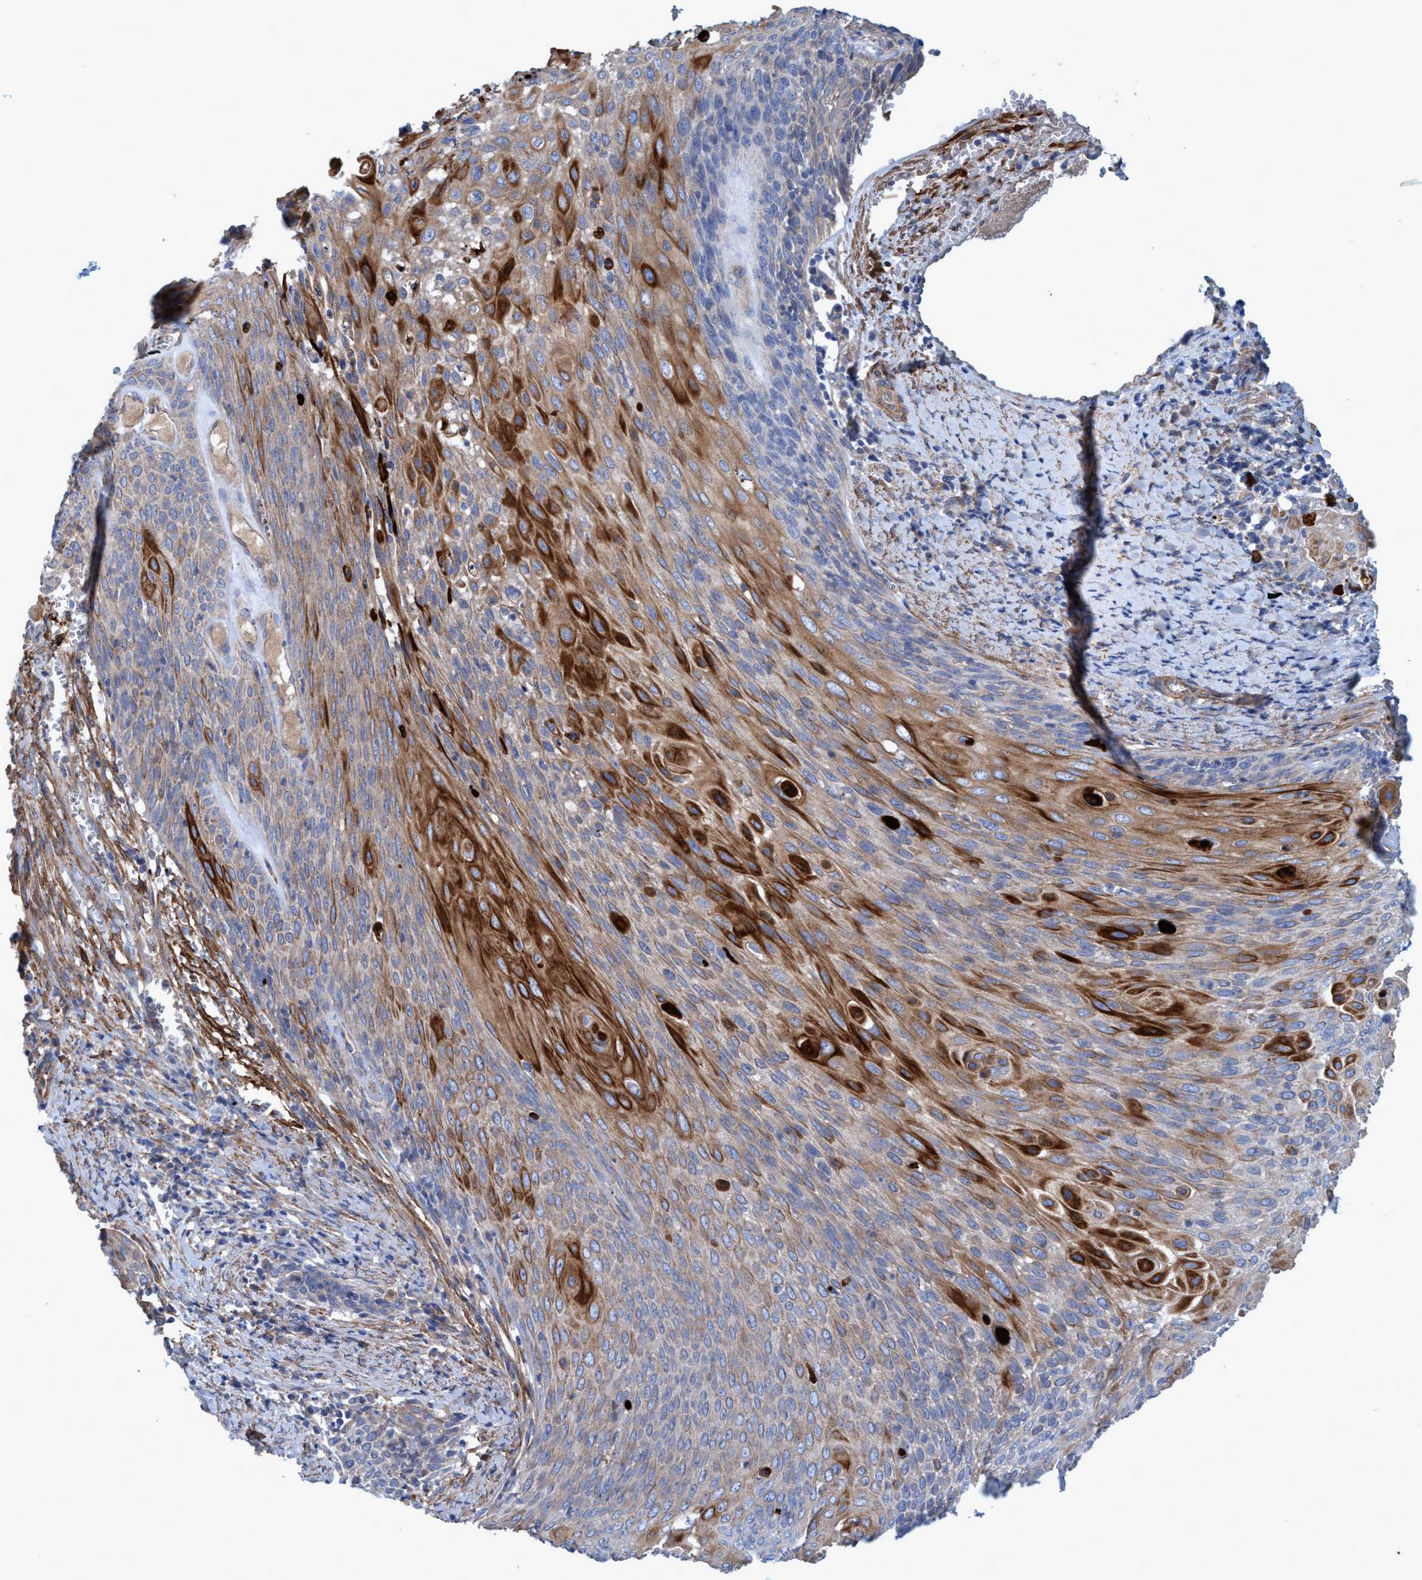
{"staining": {"intensity": "strong", "quantity": "<25%", "location": "cytoplasmic/membranous"}, "tissue": "cervical cancer", "cell_type": "Tumor cells", "image_type": "cancer", "snomed": [{"axis": "morphology", "description": "Squamous cell carcinoma, NOS"}, {"axis": "topography", "description": "Cervix"}], "caption": "Cervical cancer stained for a protein (brown) demonstrates strong cytoplasmic/membranous positive staining in approximately <25% of tumor cells.", "gene": "GULP1", "patient": {"sex": "female", "age": 39}}